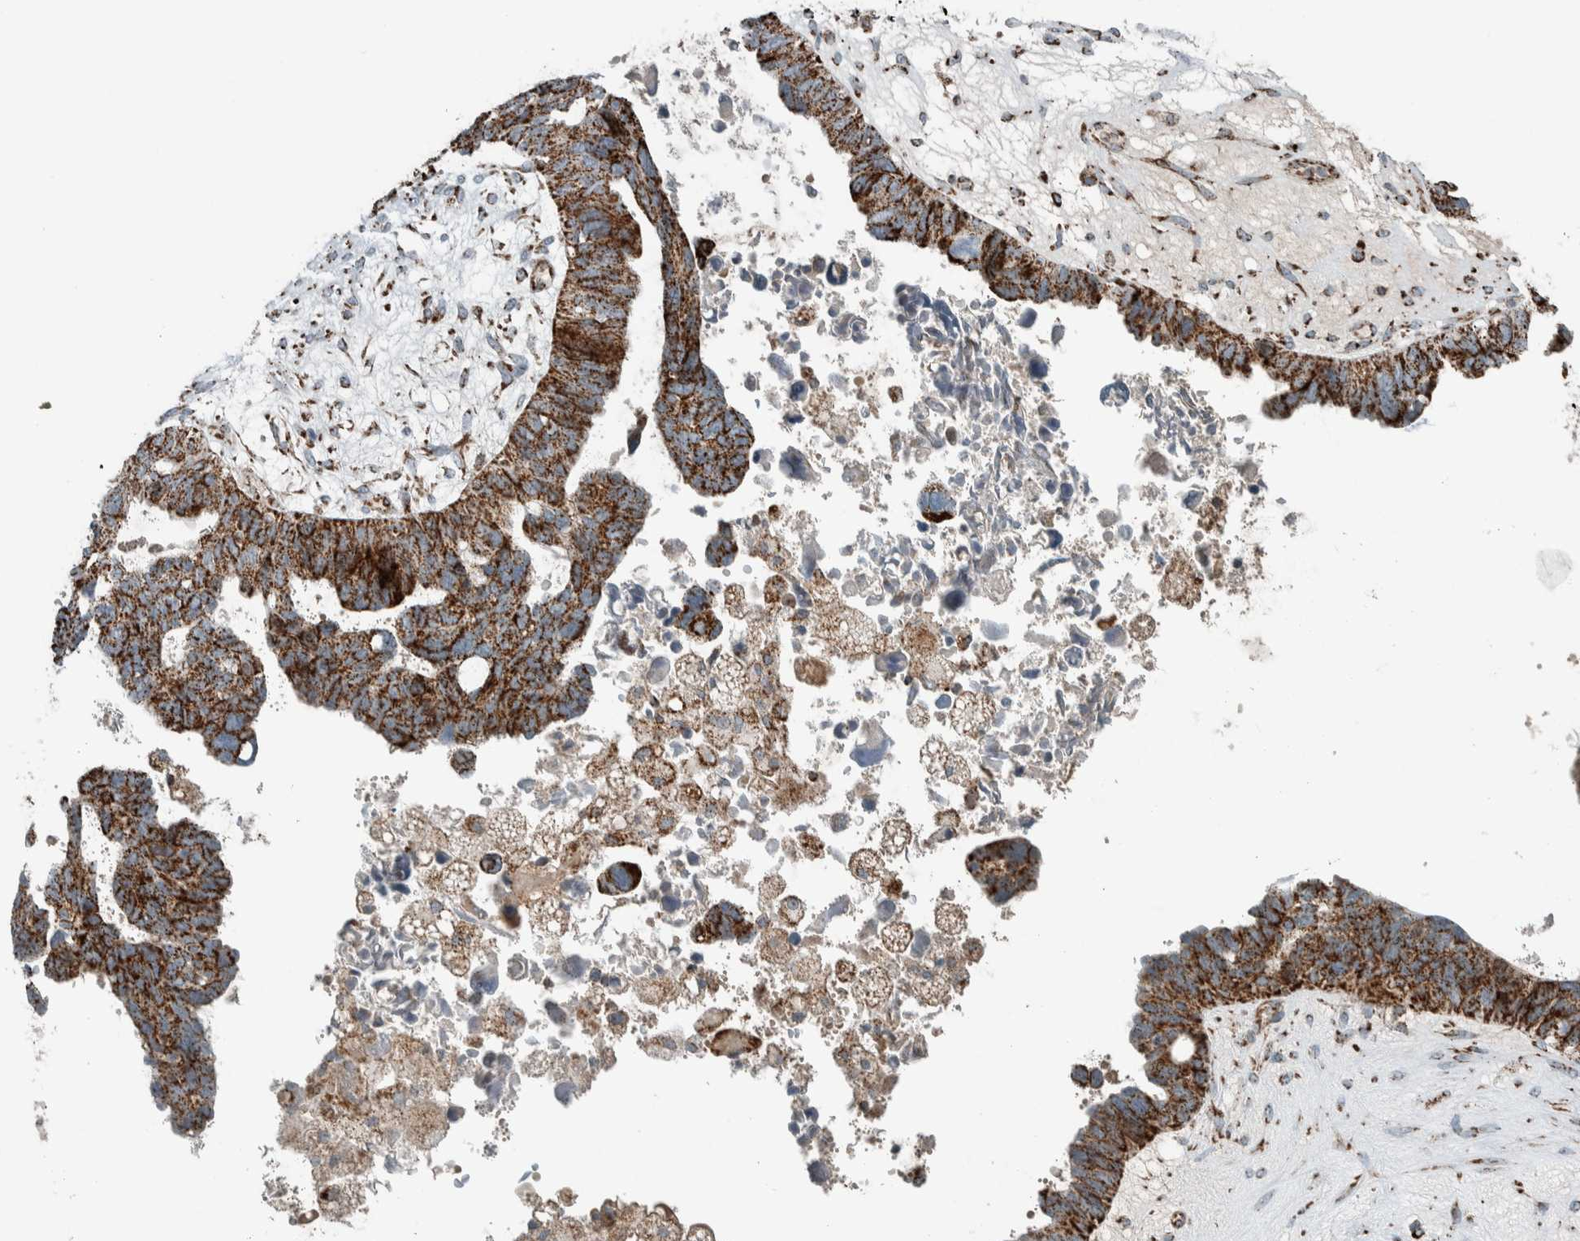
{"staining": {"intensity": "strong", "quantity": ">75%", "location": "cytoplasmic/membranous"}, "tissue": "ovarian cancer", "cell_type": "Tumor cells", "image_type": "cancer", "snomed": [{"axis": "morphology", "description": "Cystadenocarcinoma, serous, NOS"}, {"axis": "topography", "description": "Ovary"}], "caption": "Ovarian cancer (serous cystadenocarcinoma) tissue displays strong cytoplasmic/membranous positivity in approximately >75% of tumor cells", "gene": "CNTROB", "patient": {"sex": "female", "age": 79}}